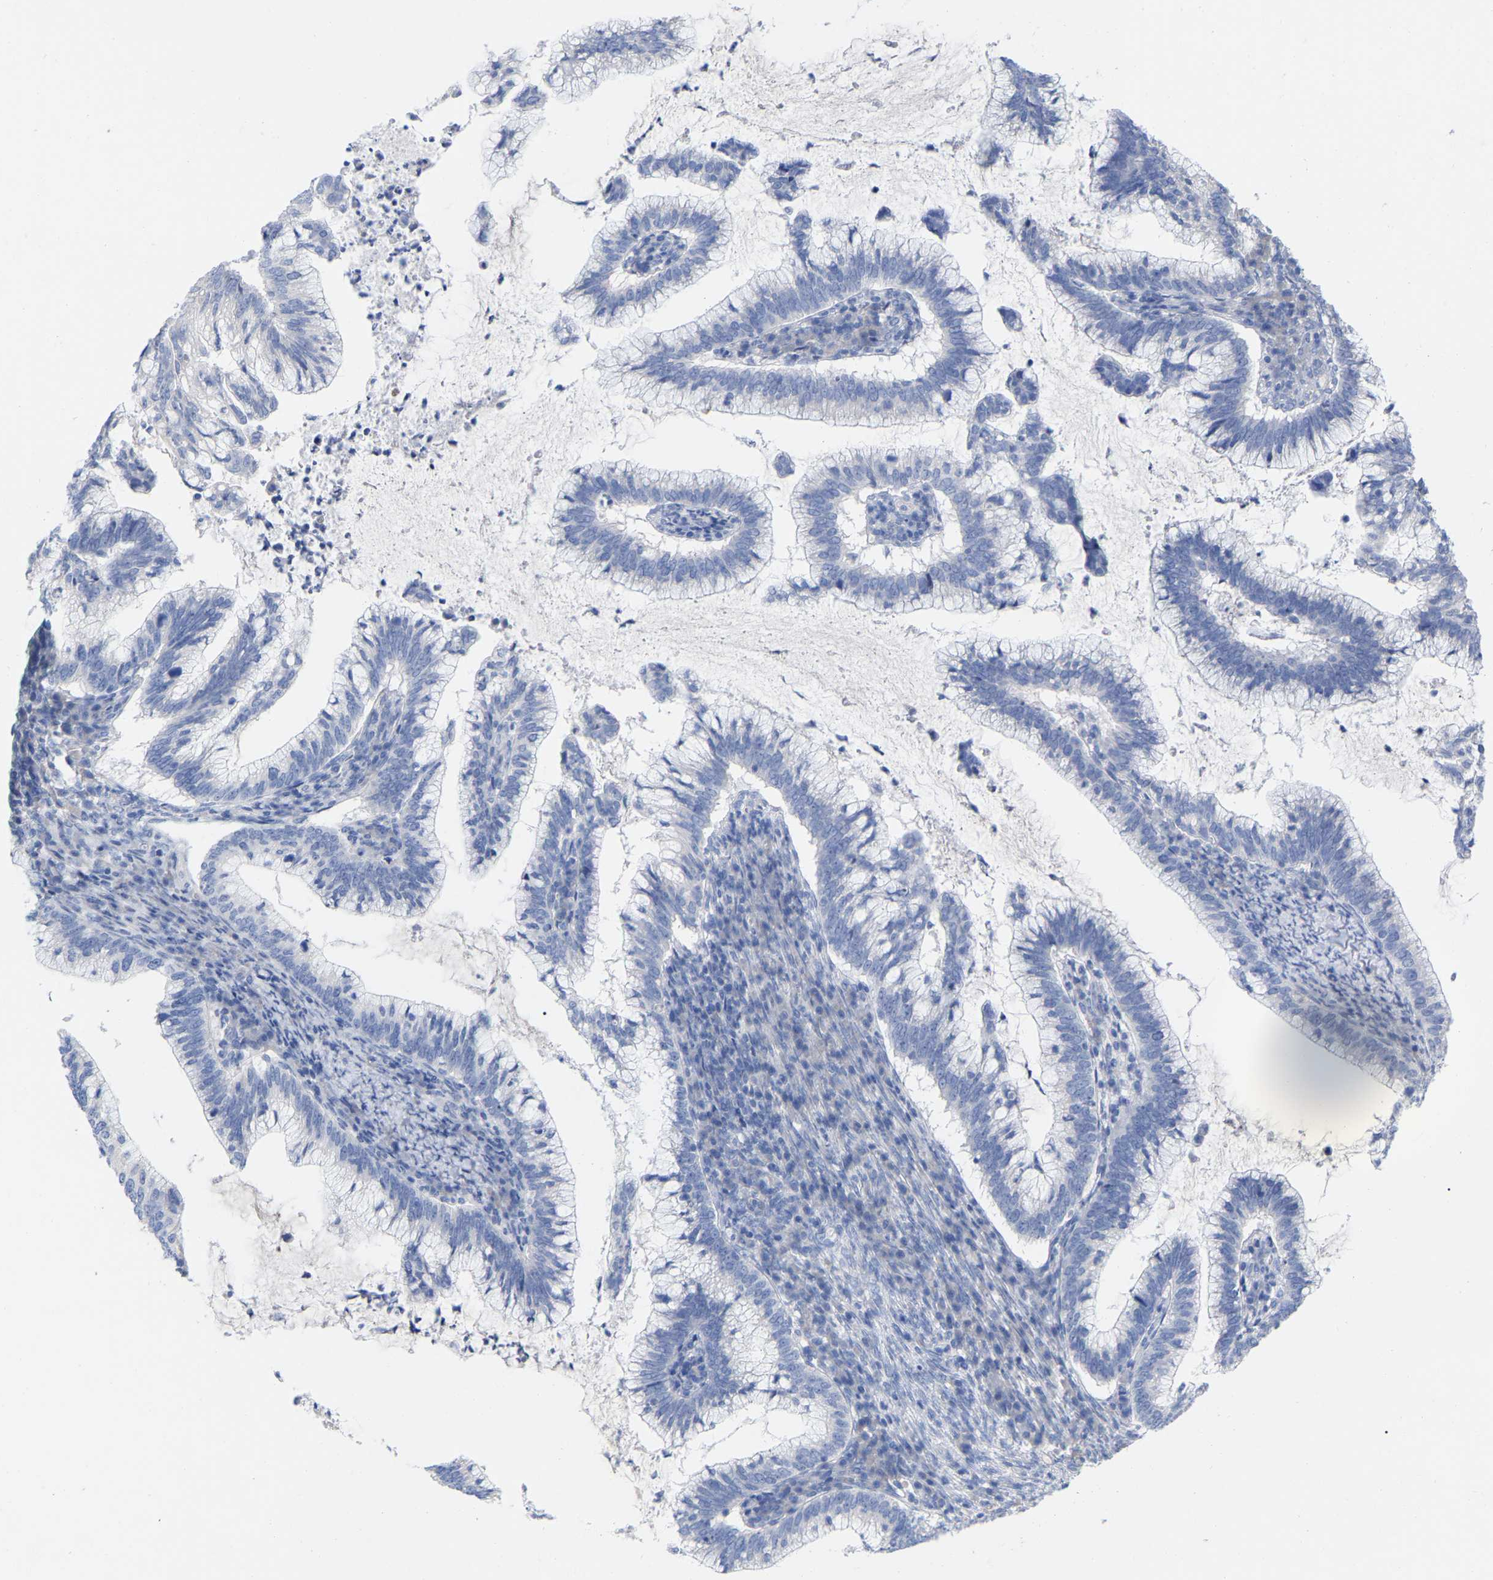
{"staining": {"intensity": "negative", "quantity": "none", "location": "none"}, "tissue": "cervical cancer", "cell_type": "Tumor cells", "image_type": "cancer", "snomed": [{"axis": "morphology", "description": "Adenocarcinoma, NOS"}, {"axis": "topography", "description": "Cervix"}], "caption": "This is an immunohistochemistry (IHC) image of human cervical cancer (adenocarcinoma). There is no positivity in tumor cells.", "gene": "HAPLN1", "patient": {"sex": "female", "age": 36}}